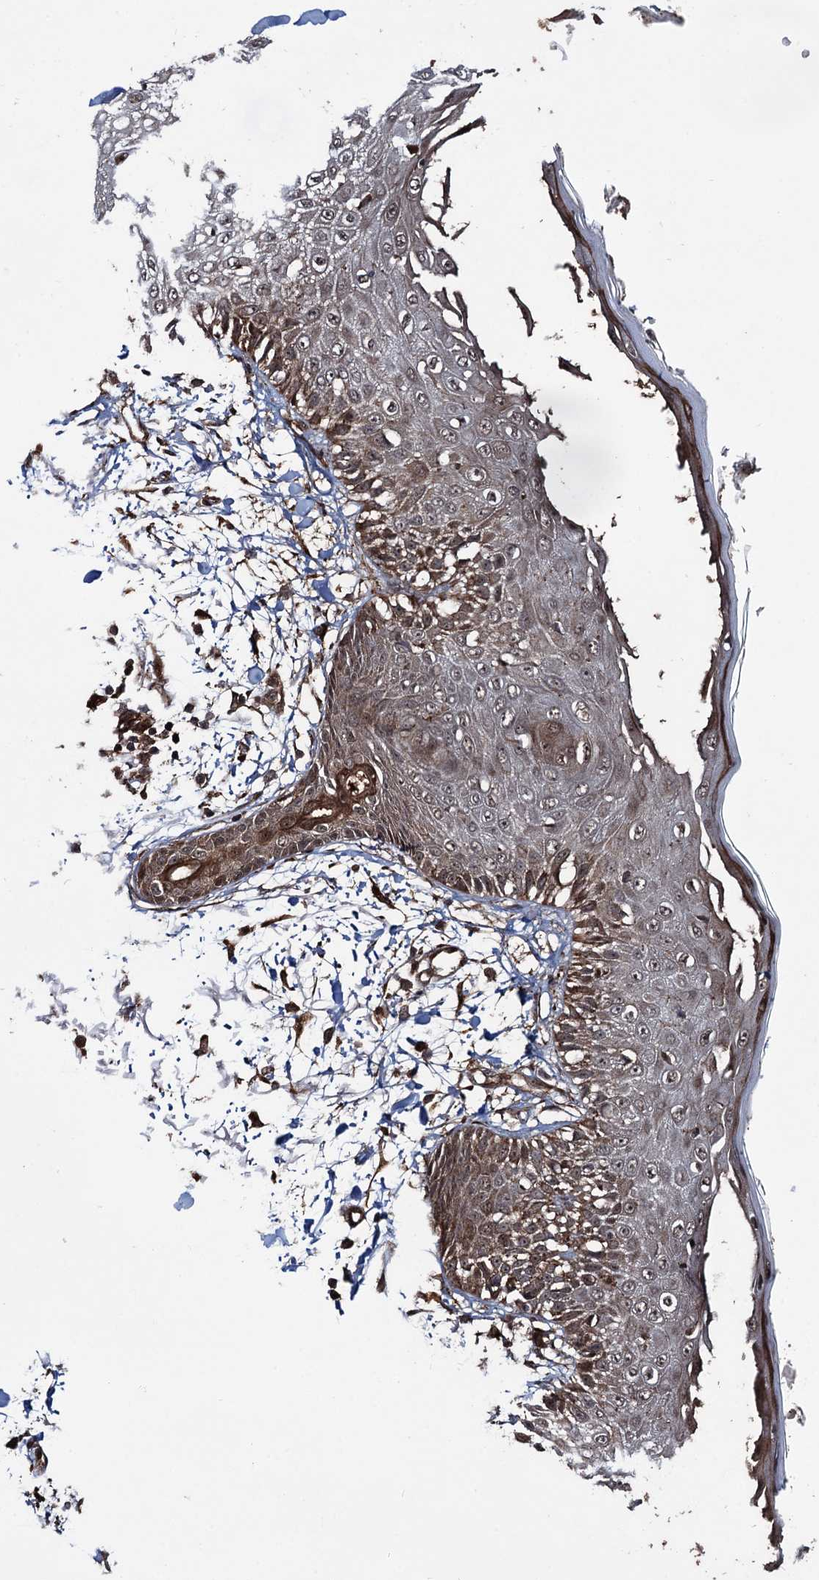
{"staining": {"intensity": "moderate", "quantity": "25%-75%", "location": "cytoplasmic/membranous,nuclear"}, "tissue": "skin", "cell_type": "Keratinocytes", "image_type": "normal", "snomed": [{"axis": "morphology", "description": "Normal tissue, NOS"}, {"axis": "morphology", "description": "Squamous cell carcinoma, NOS"}, {"axis": "topography", "description": "Skin"}, {"axis": "topography", "description": "Peripheral nerve tissue"}], "caption": "An image of skin stained for a protein reveals moderate cytoplasmic/membranous,nuclear brown staining in keratinocytes.", "gene": "SNRNP25", "patient": {"sex": "male", "age": 83}}